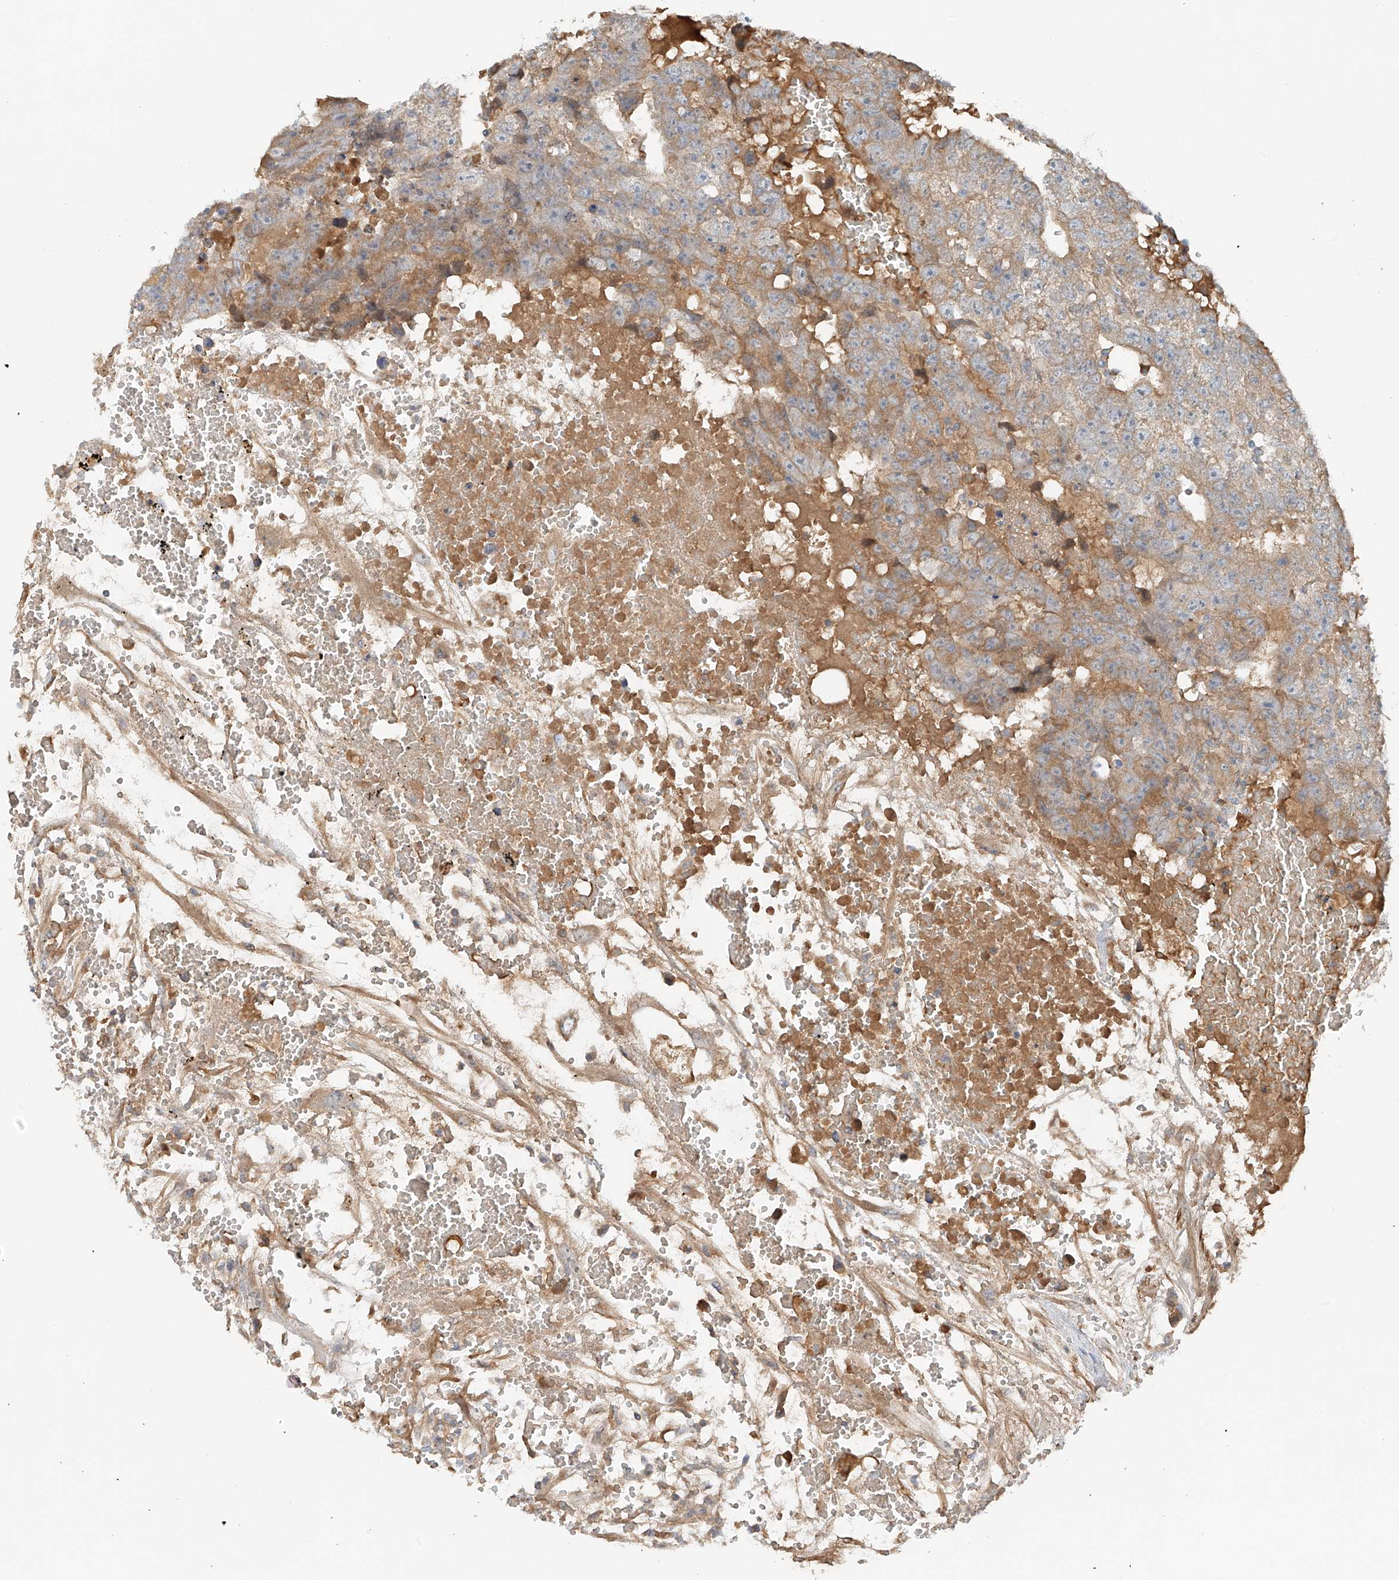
{"staining": {"intensity": "moderate", "quantity": "25%-75%", "location": "cytoplasmic/membranous"}, "tissue": "testis cancer", "cell_type": "Tumor cells", "image_type": "cancer", "snomed": [{"axis": "morphology", "description": "Carcinoma, Embryonal, NOS"}, {"axis": "topography", "description": "Testis"}], "caption": "Immunohistochemical staining of testis cancer (embryonal carcinoma) shows medium levels of moderate cytoplasmic/membranous positivity in approximately 25%-75% of tumor cells.", "gene": "LYRM9", "patient": {"sex": "male", "age": 25}}